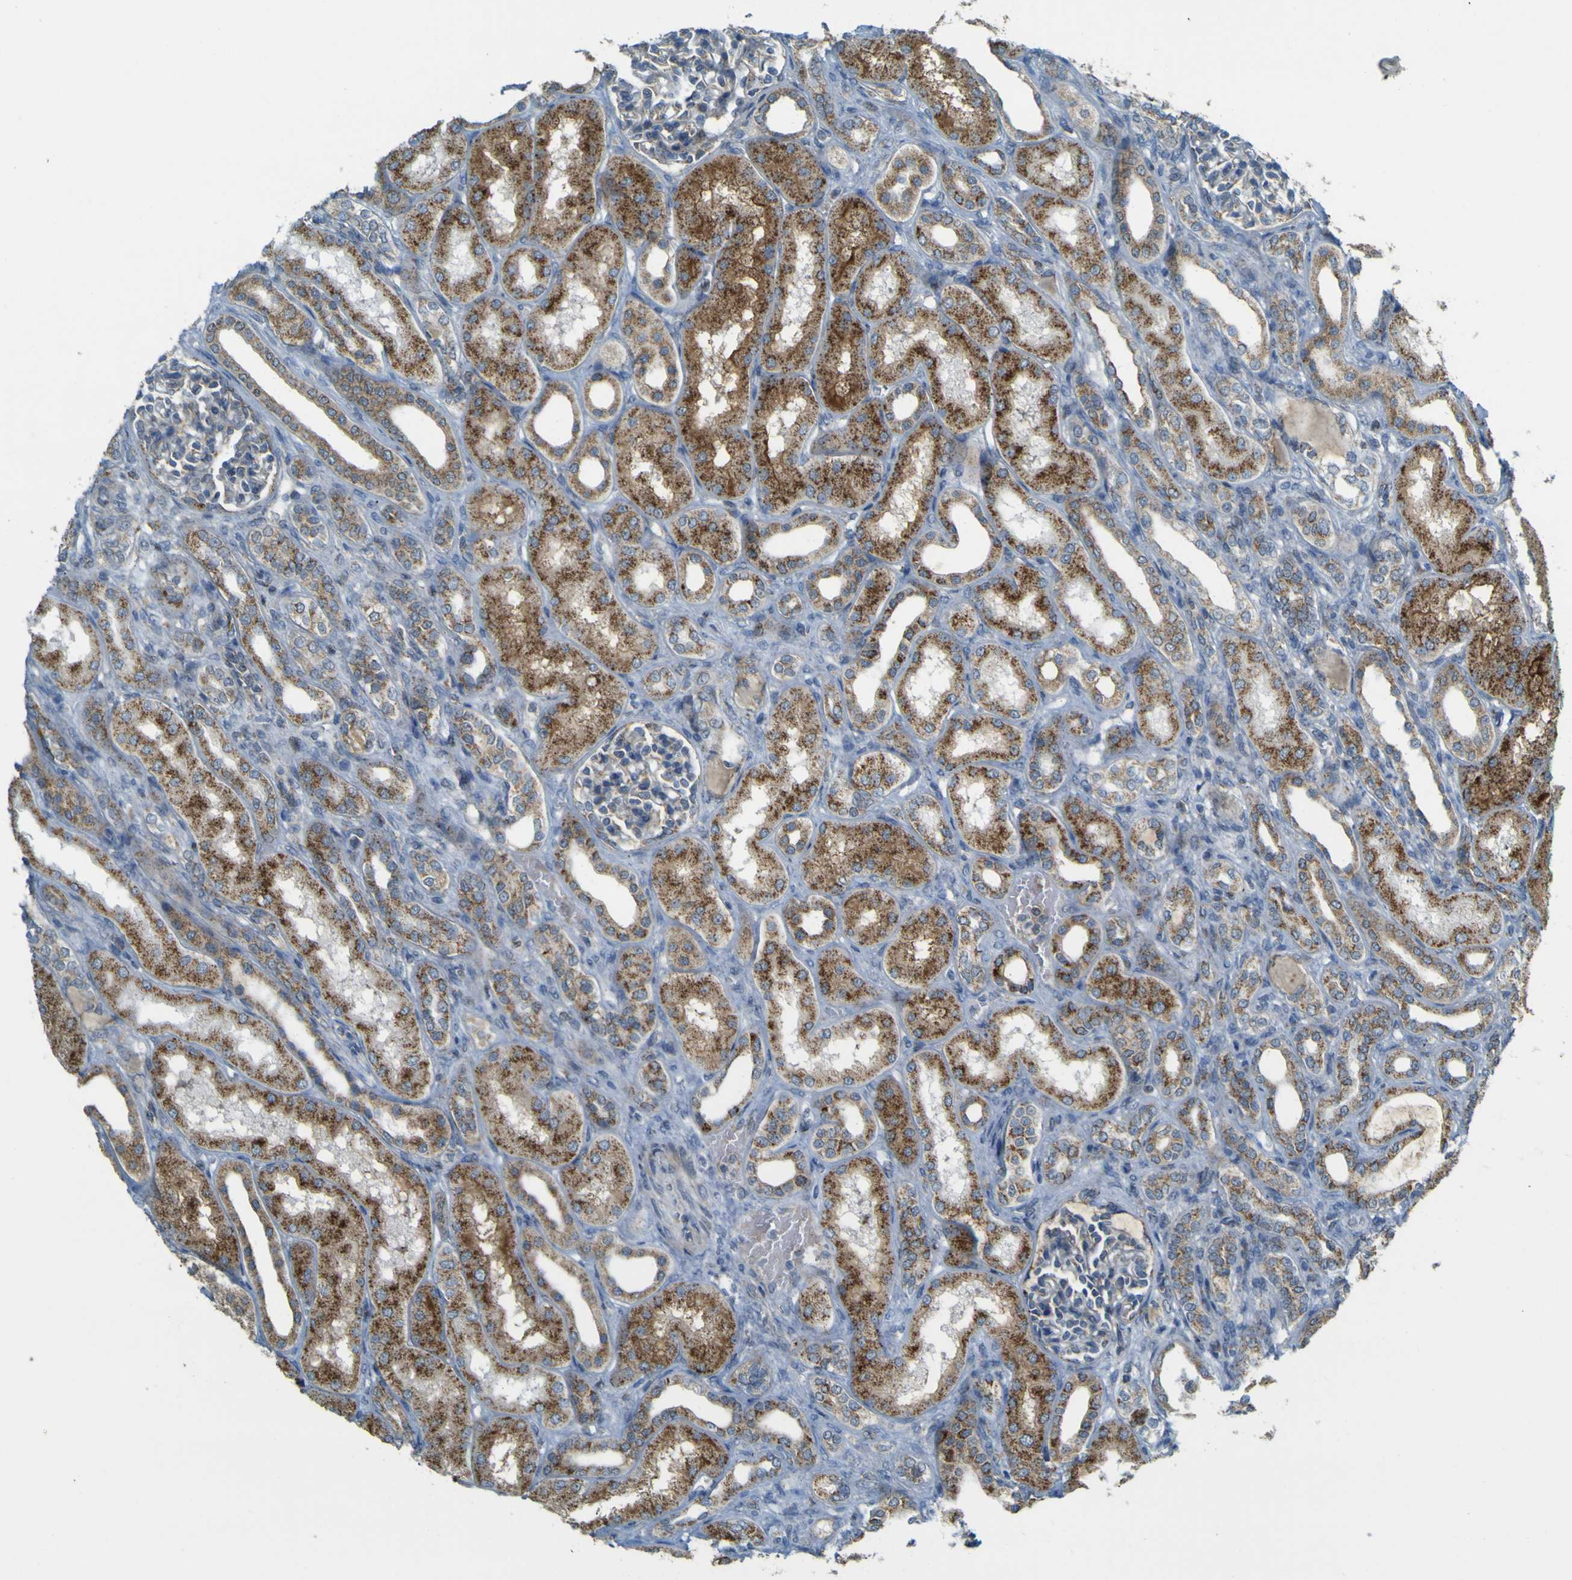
{"staining": {"intensity": "weak", "quantity": "25%-75%", "location": "cytoplasmic/membranous"}, "tissue": "kidney", "cell_type": "Cells in glomeruli", "image_type": "normal", "snomed": [{"axis": "morphology", "description": "Normal tissue, NOS"}, {"axis": "topography", "description": "Kidney"}], "caption": "The image displays a brown stain indicating the presence of a protein in the cytoplasmic/membranous of cells in glomeruli in kidney. The protein of interest is shown in brown color, while the nuclei are stained blue.", "gene": "ACBD5", "patient": {"sex": "male", "age": 7}}